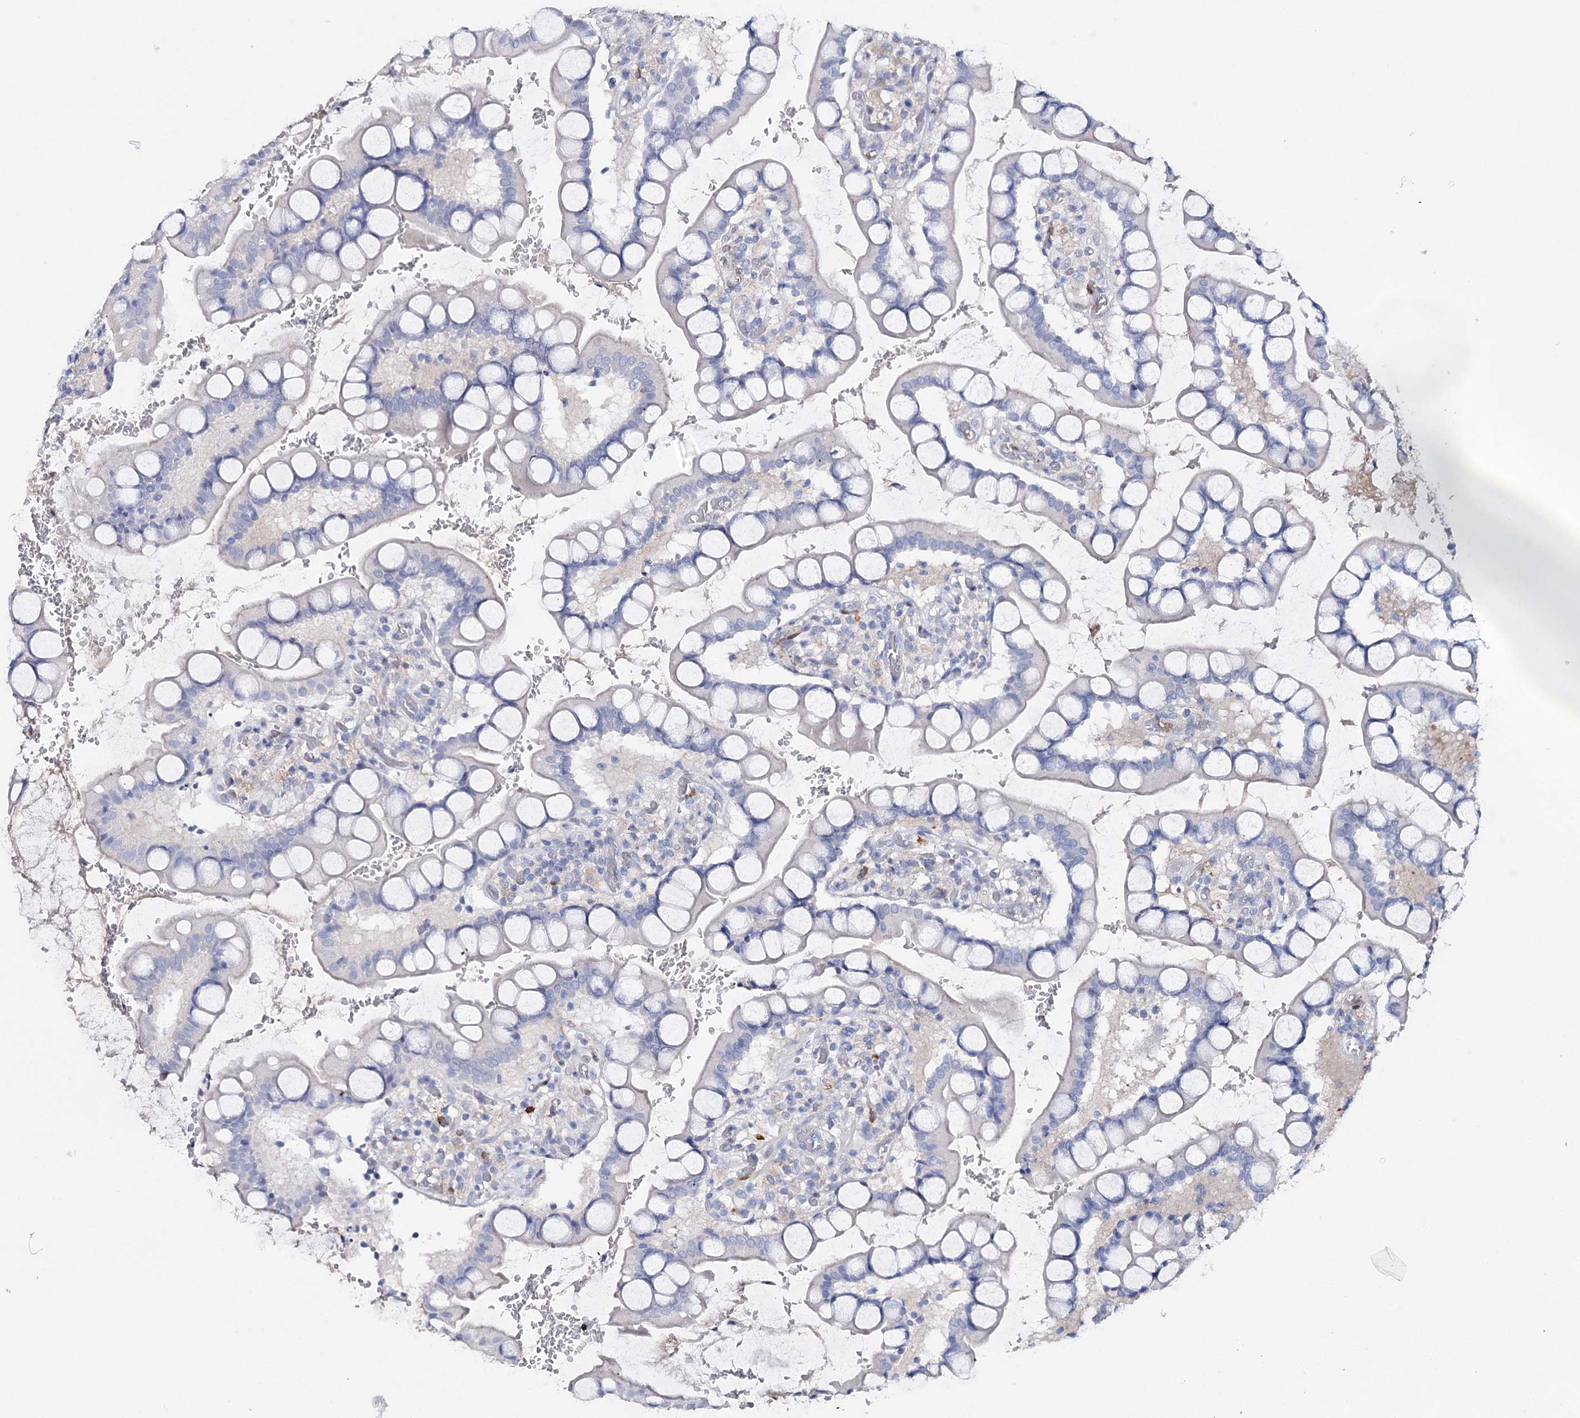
{"staining": {"intensity": "moderate", "quantity": "<25%", "location": "cytoplasmic/membranous,nuclear"}, "tissue": "small intestine", "cell_type": "Glandular cells", "image_type": "normal", "snomed": [{"axis": "morphology", "description": "Normal tissue, NOS"}, {"axis": "topography", "description": "Small intestine"}], "caption": "High-magnification brightfield microscopy of unremarkable small intestine stained with DAB (brown) and counterstained with hematoxylin (blue). glandular cells exhibit moderate cytoplasmic/membranous,nuclear expression is present in approximately<25% of cells.", "gene": "CFAP46", "patient": {"sex": "male", "age": 52}}